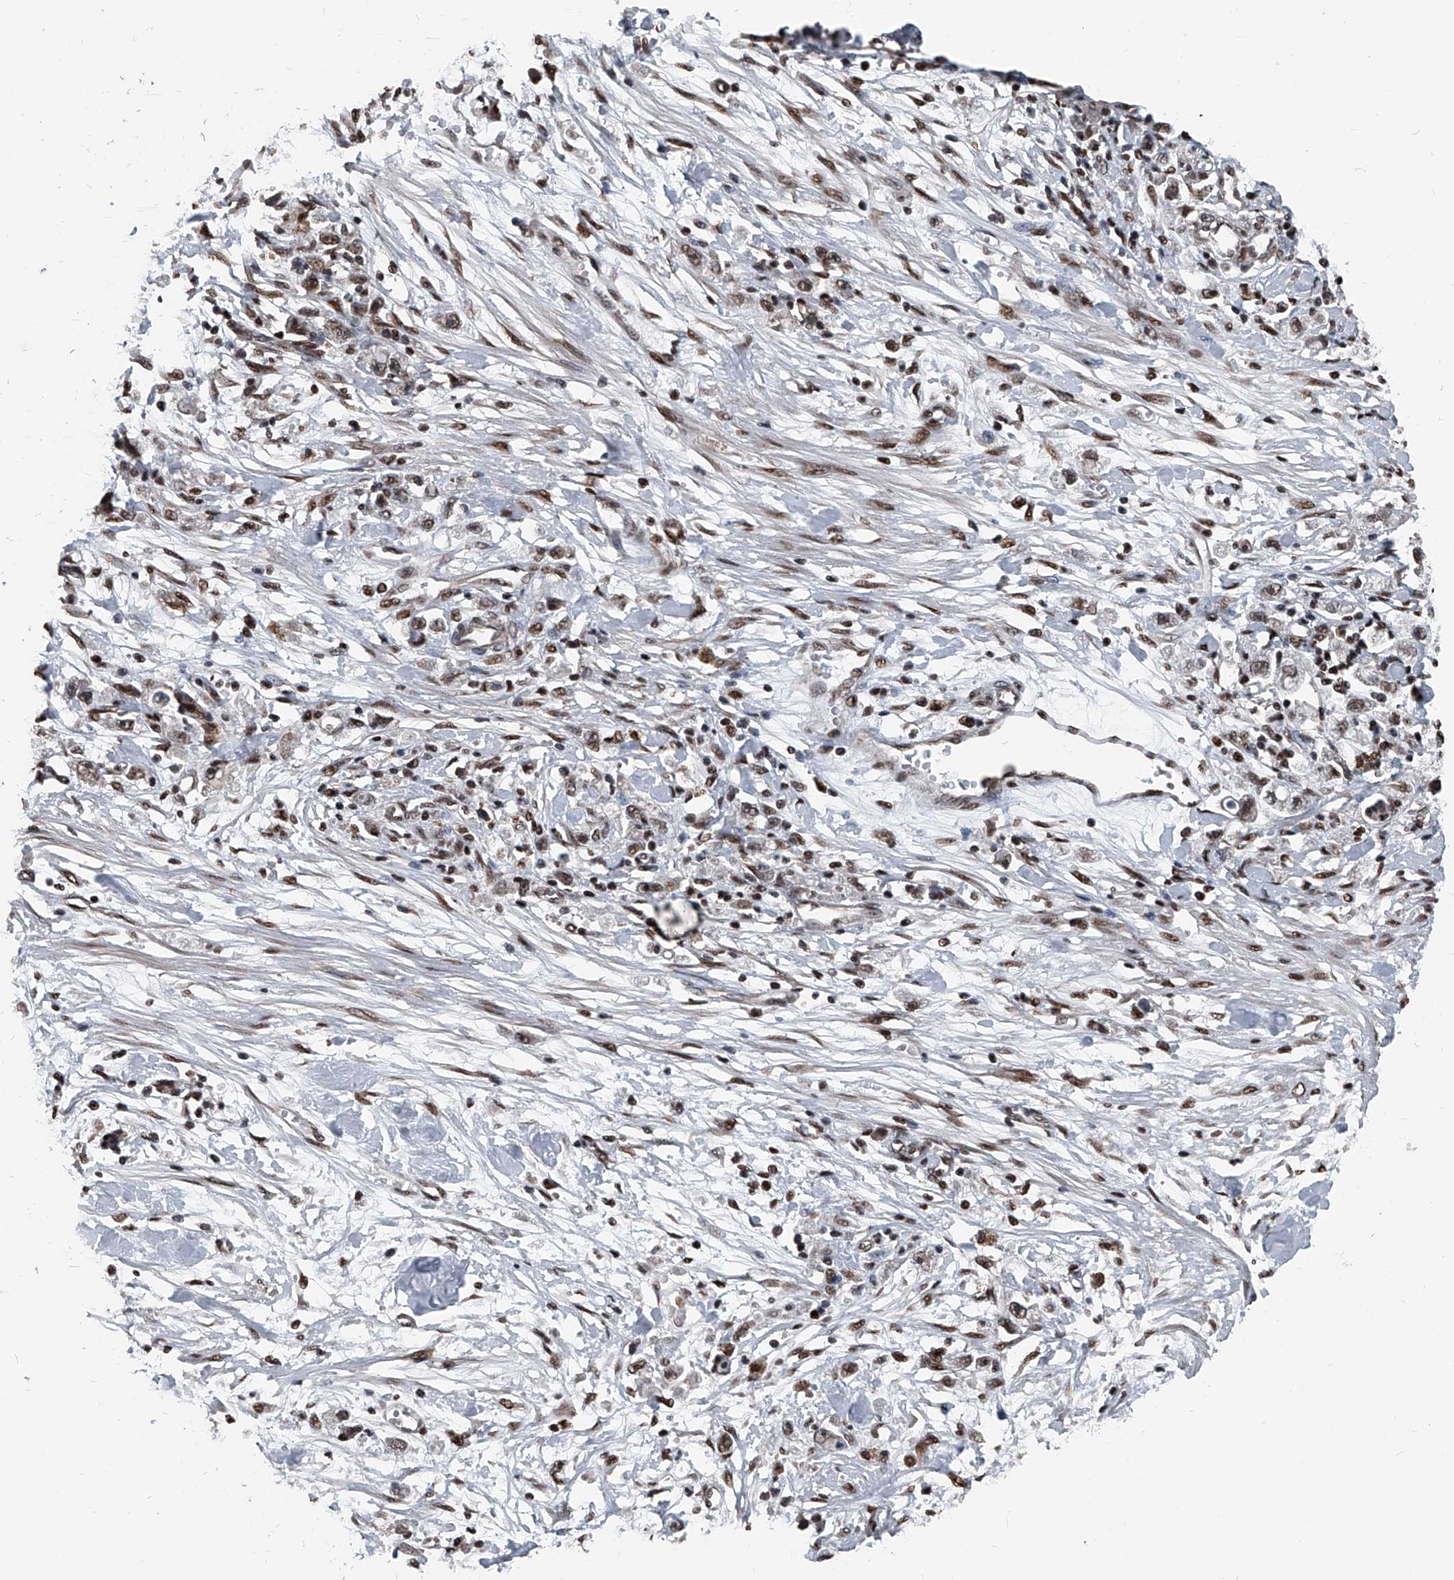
{"staining": {"intensity": "weak", "quantity": ">75%", "location": "nuclear"}, "tissue": "stomach cancer", "cell_type": "Tumor cells", "image_type": "cancer", "snomed": [{"axis": "morphology", "description": "Adenocarcinoma, NOS"}, {"axis": "topography", "description": "Stomach"}], "caption": "IHC photomicrograph of human stomach cancer (adenocarcinoma) stained for a protein (brown), which displays low levels of weak nuclear positivity in approximately >75% of tumor cells.", "gene": "FKBP5", "patient": {"sex": "female", "age": 59}}